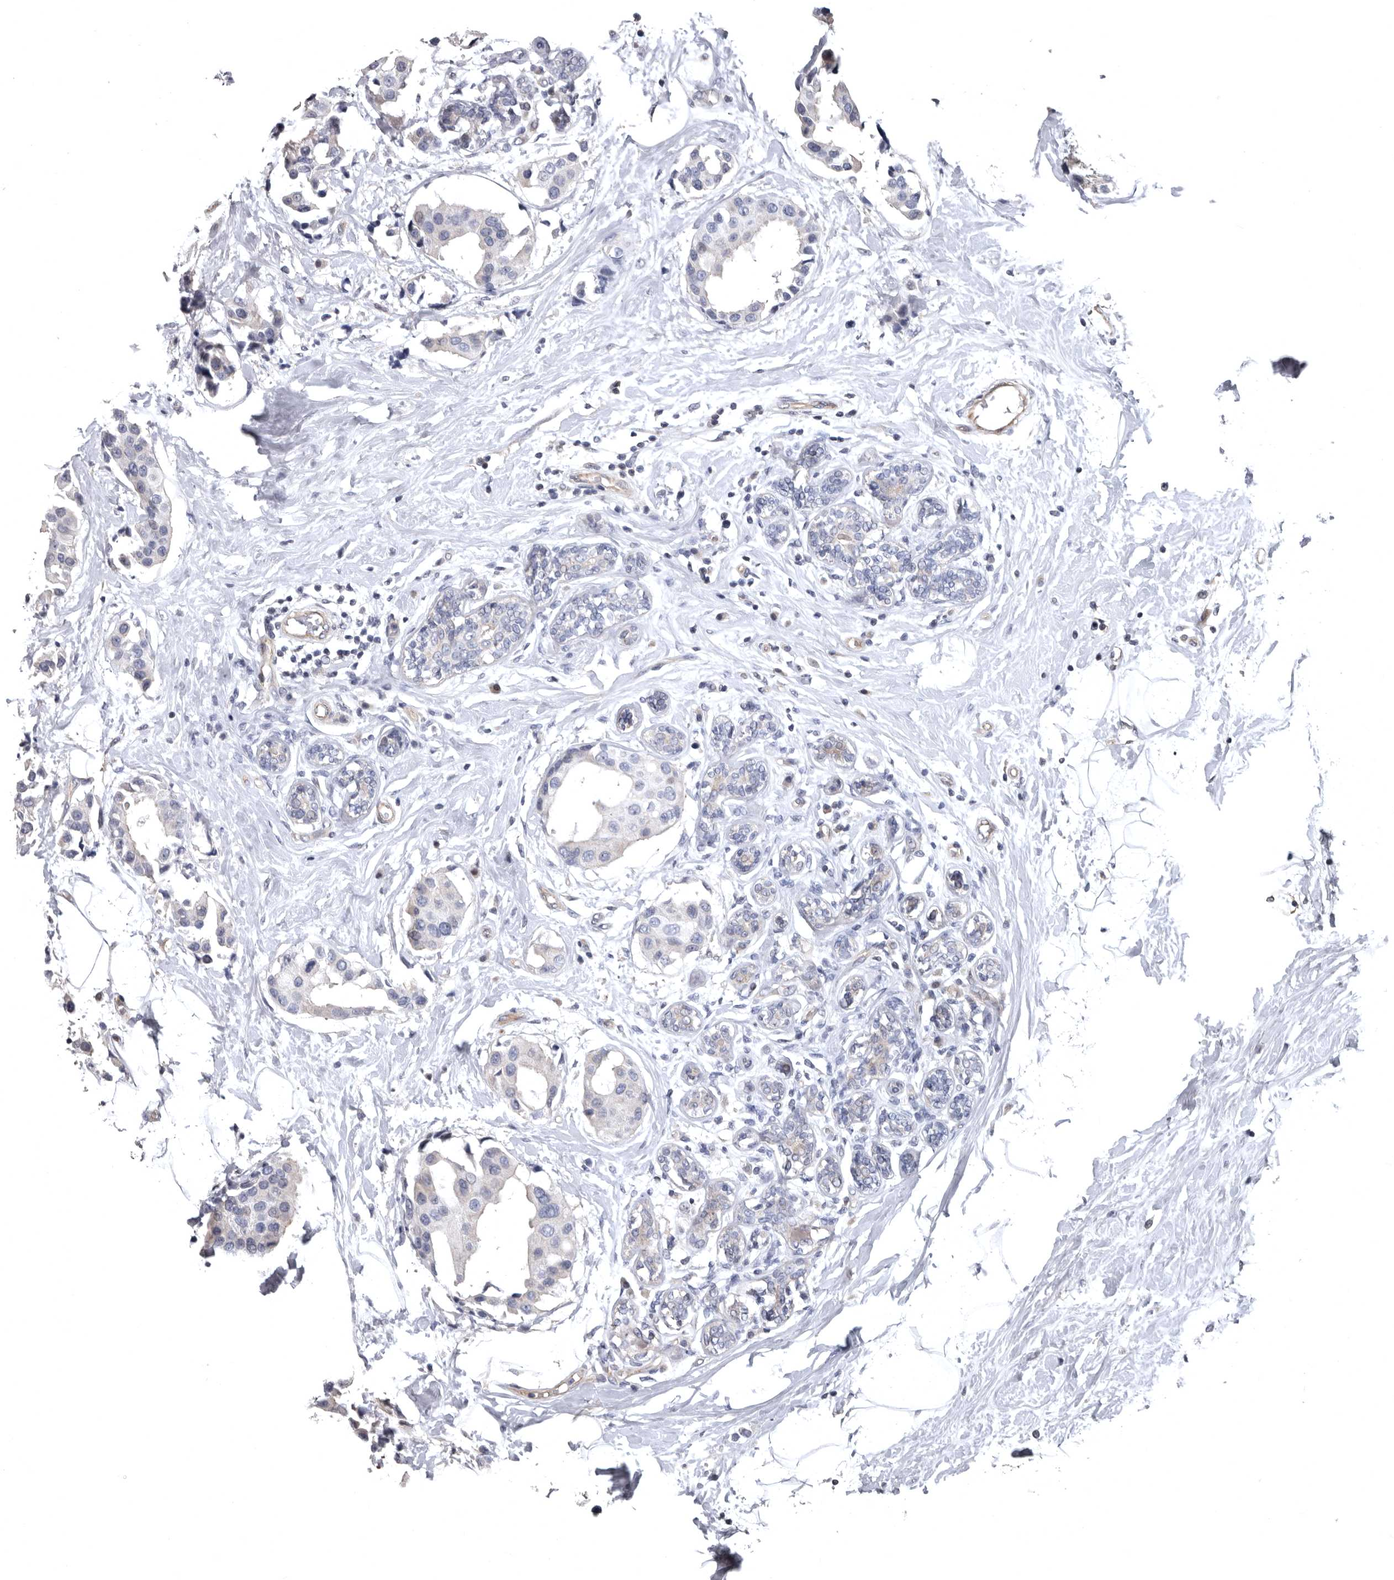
{"staining": {"intensity": "negative", "quantity": "none", "location": "none"}, "tissue": "breast cancer", "cell_type": "Tumor cells", "image_type": "cancer", "snomed": [{"axis": "morphology", "description": "Normal tissue, NOS"}, {"axis": "morphology", "description": "Duct carcinoma"}, {"axis": "topography", "description": "Breast"}], "caption": "This is an immunohistochemistry (IHC) image of human breast infiltrating ductal carcinoma. There is no positivity in tumor cells.", "gene": "RNF217", "patient": {"sex": "female", "age": 39}}